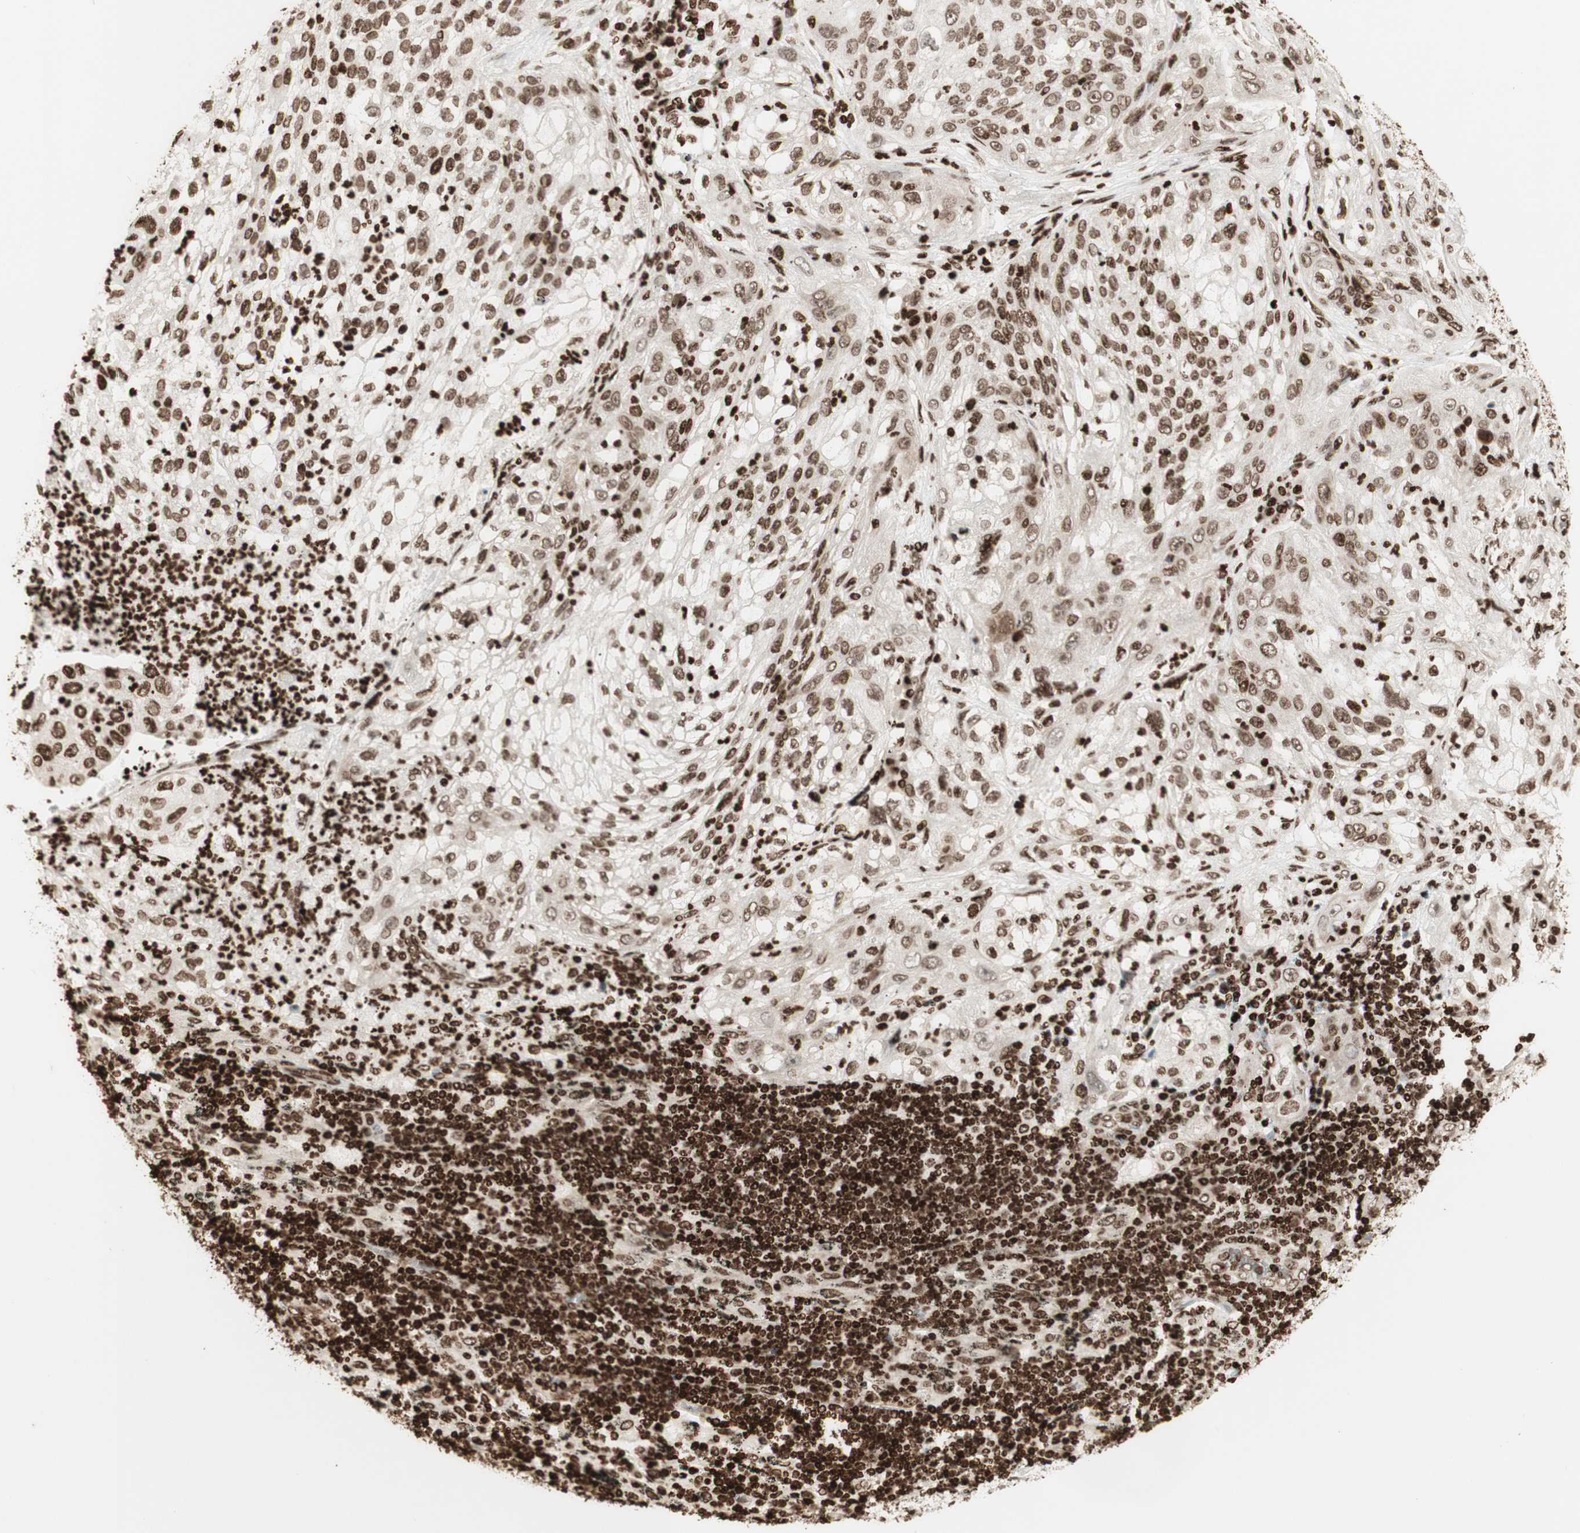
{"staining": {"intensity": "strong", "quantity": ">75%", "location": "nuclear"}, "tissue": "lung cancer", "cell_type": "Tumor cells", "image_type": "cancer", "snomed": [{"axis": "morphology", "description": "Inflammation, NOS"}, {"axis": "morphology", "description": "Squamous cell carcinoma, NOS"}, {"axis": "topography", "description": "Lymph node"}, {"axis": "topography", "description": "Soft tissue"}, {"axis": "topography", "description": "Lung"}], "caption": "Tumor cells display strong nuclear positivity in about >75% of cells in squamous cell carcinoma (lung).", "gene": "NCAPD2", "patient": {"sex": "male", "age": 66}}